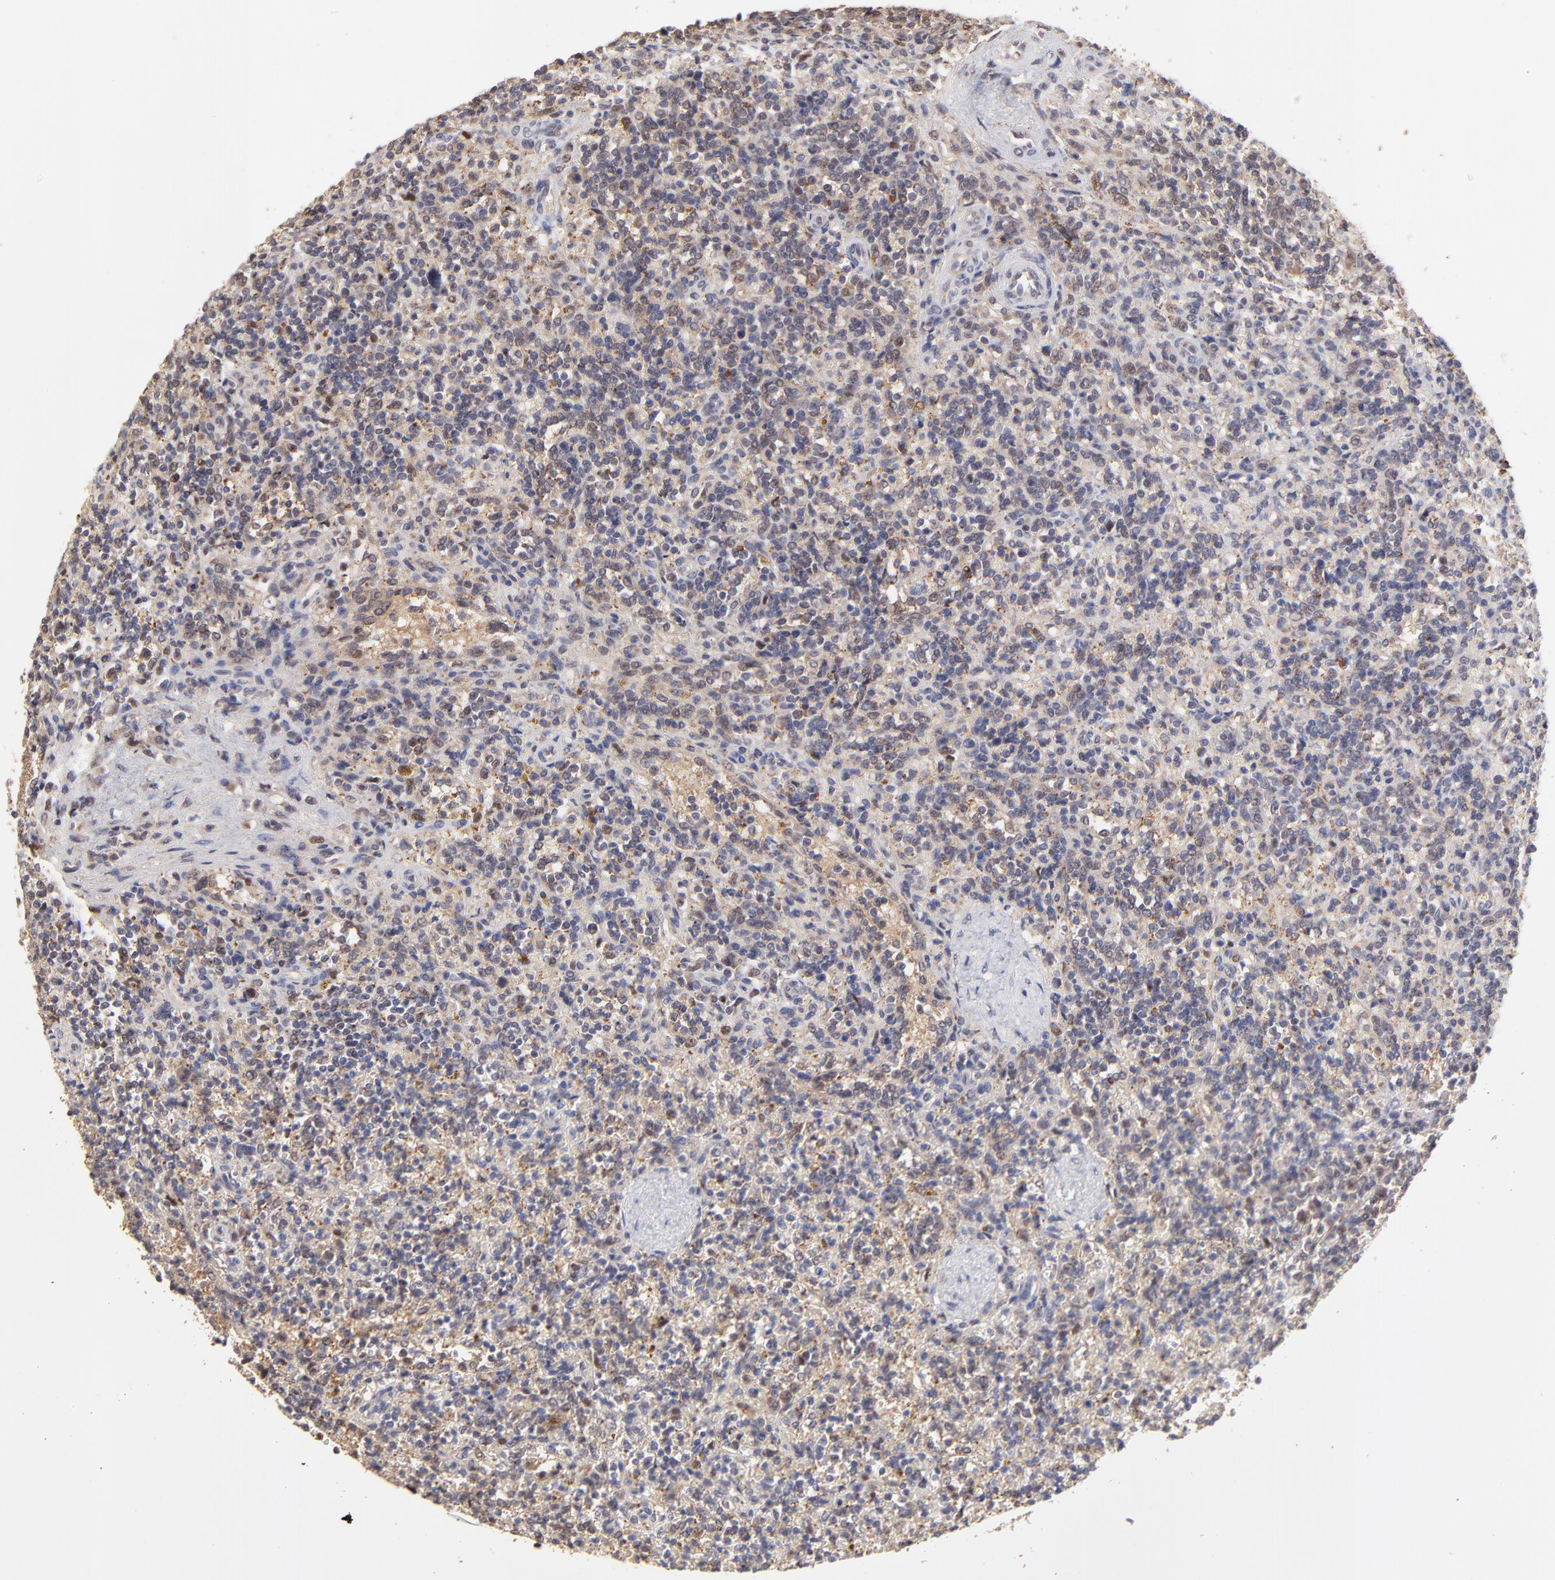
{"staining": {"intensity": "weak", "quantity": "<25%", "location": "nuclear"}, "tissue": "lymphoma", "cell_type": "Tumor cells", "image_type": "cancer", "snomed": [{"axis": "morphology", "description": "Malignant lymphoma, non-Hodgkin's type, Low grade"}, {"axis": "topography", "description": "Spleen"}], "caption": "Immunohistochemistry (IHC) photomicrograph of neoplastic tissue: human malignant lymphoma, non-Hodgkin's type (low-grade) stained with DAB (3,3'-diaminobenzidine) reveals no significant protein staining in tumor cells.", "gene": "PSMD14", "patient": {"sex": "male", "age": 67}}